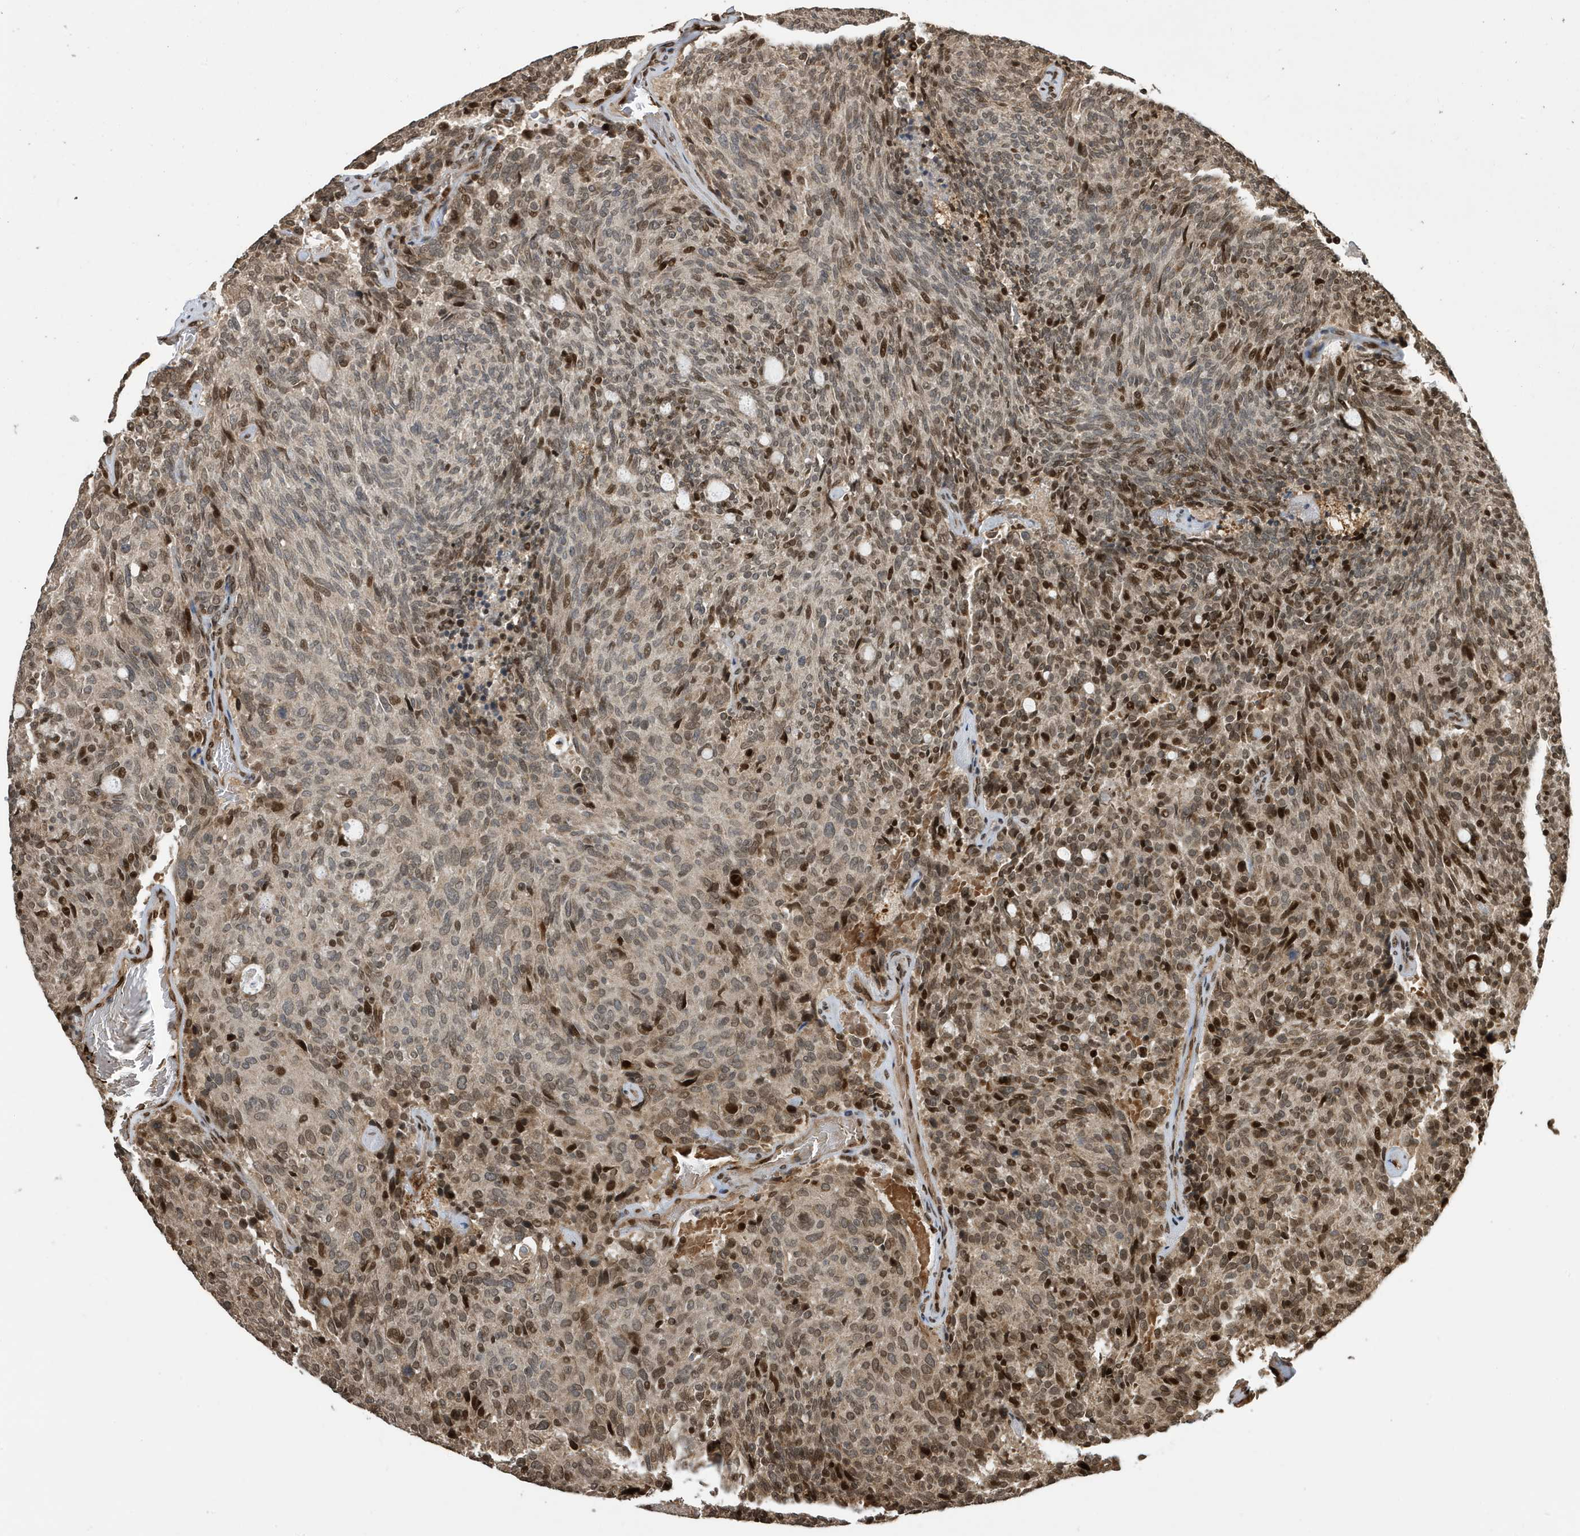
{"staining": {"intensity": "moderate", "quantity": "25%-75%", "location": "nuclear"}, "tissue": "carcinoid", "cell_type": "Tumor cells", "image_type": "cancer", "snomed": [{"axis": "morphology", "description": "Carcinoid, malignant, NOS"}, {"axis": "topography", "description": "Pancreas"}], "caption": "Protein staining of malignant carcinoid tissue demonstrates moderate nuclear expression in about 25%-75% of tumor cells.", "gene": "DUSP18", "patient": {"sex": "female", "age": 54}}